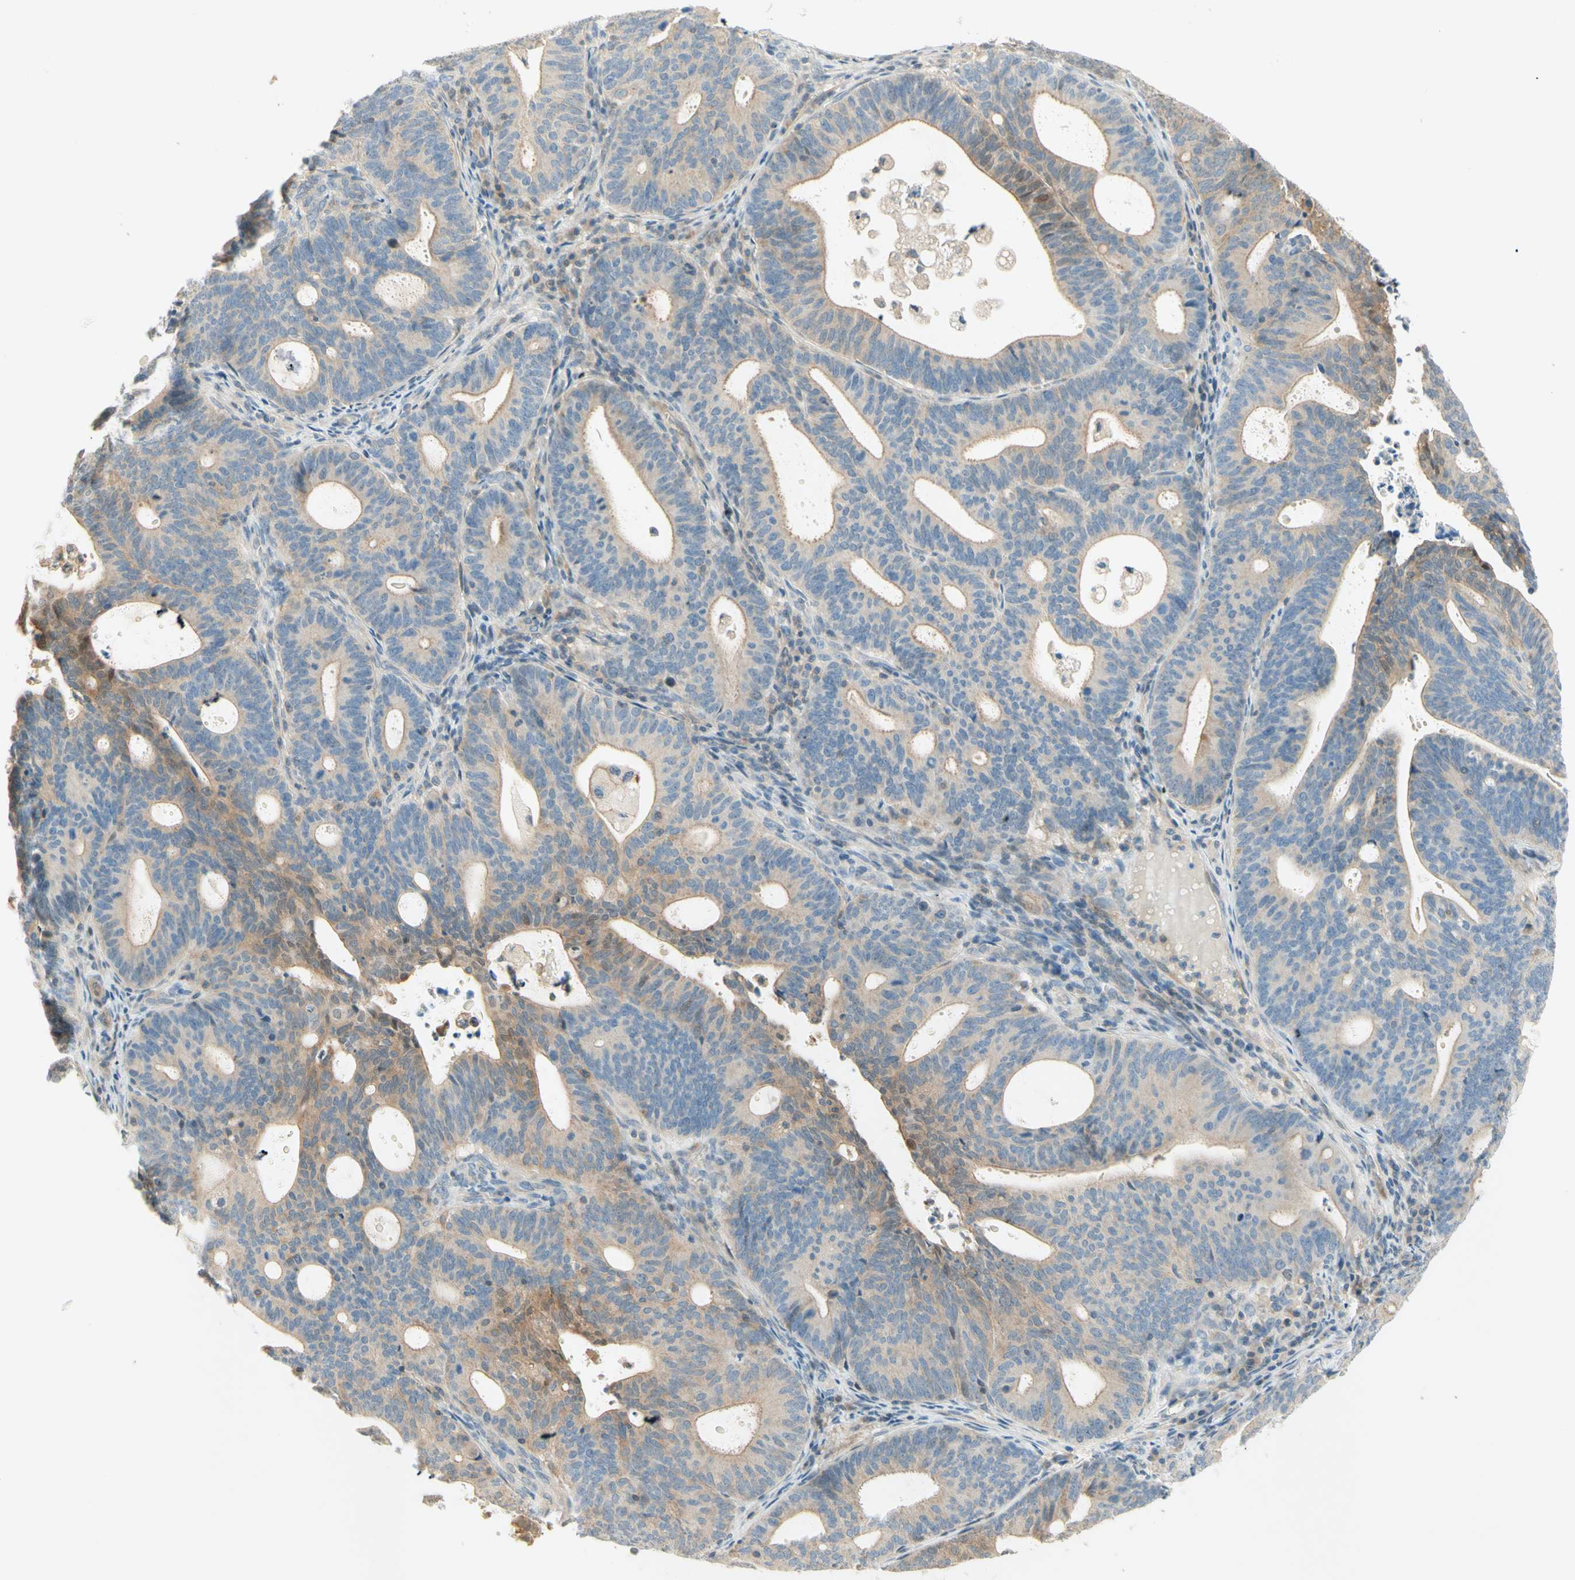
{"staining": {"intensity": "moderate", "quantity": "25%-75%", "location": "cytoplasmic/membranous"}, "tissue": "endometrial cancer", "cell_type": "Tumor cells", "image_type": "cancer", "snomed": [{"axis": "morphology", "description": "Adenocarcinoma, NOS"}, {"axis": "topography", "description": "Uterus"}], "caption": "Tumor cells show medium levels of moderate cytoplasmic/membranous expression in about 25%-75% of cells in endometrial cancer. Ihc stains the protein of interest in brown and the nuclei are stained blue.", "gene": "PROM1", "patient": {"sex": "female", "age": 83}}